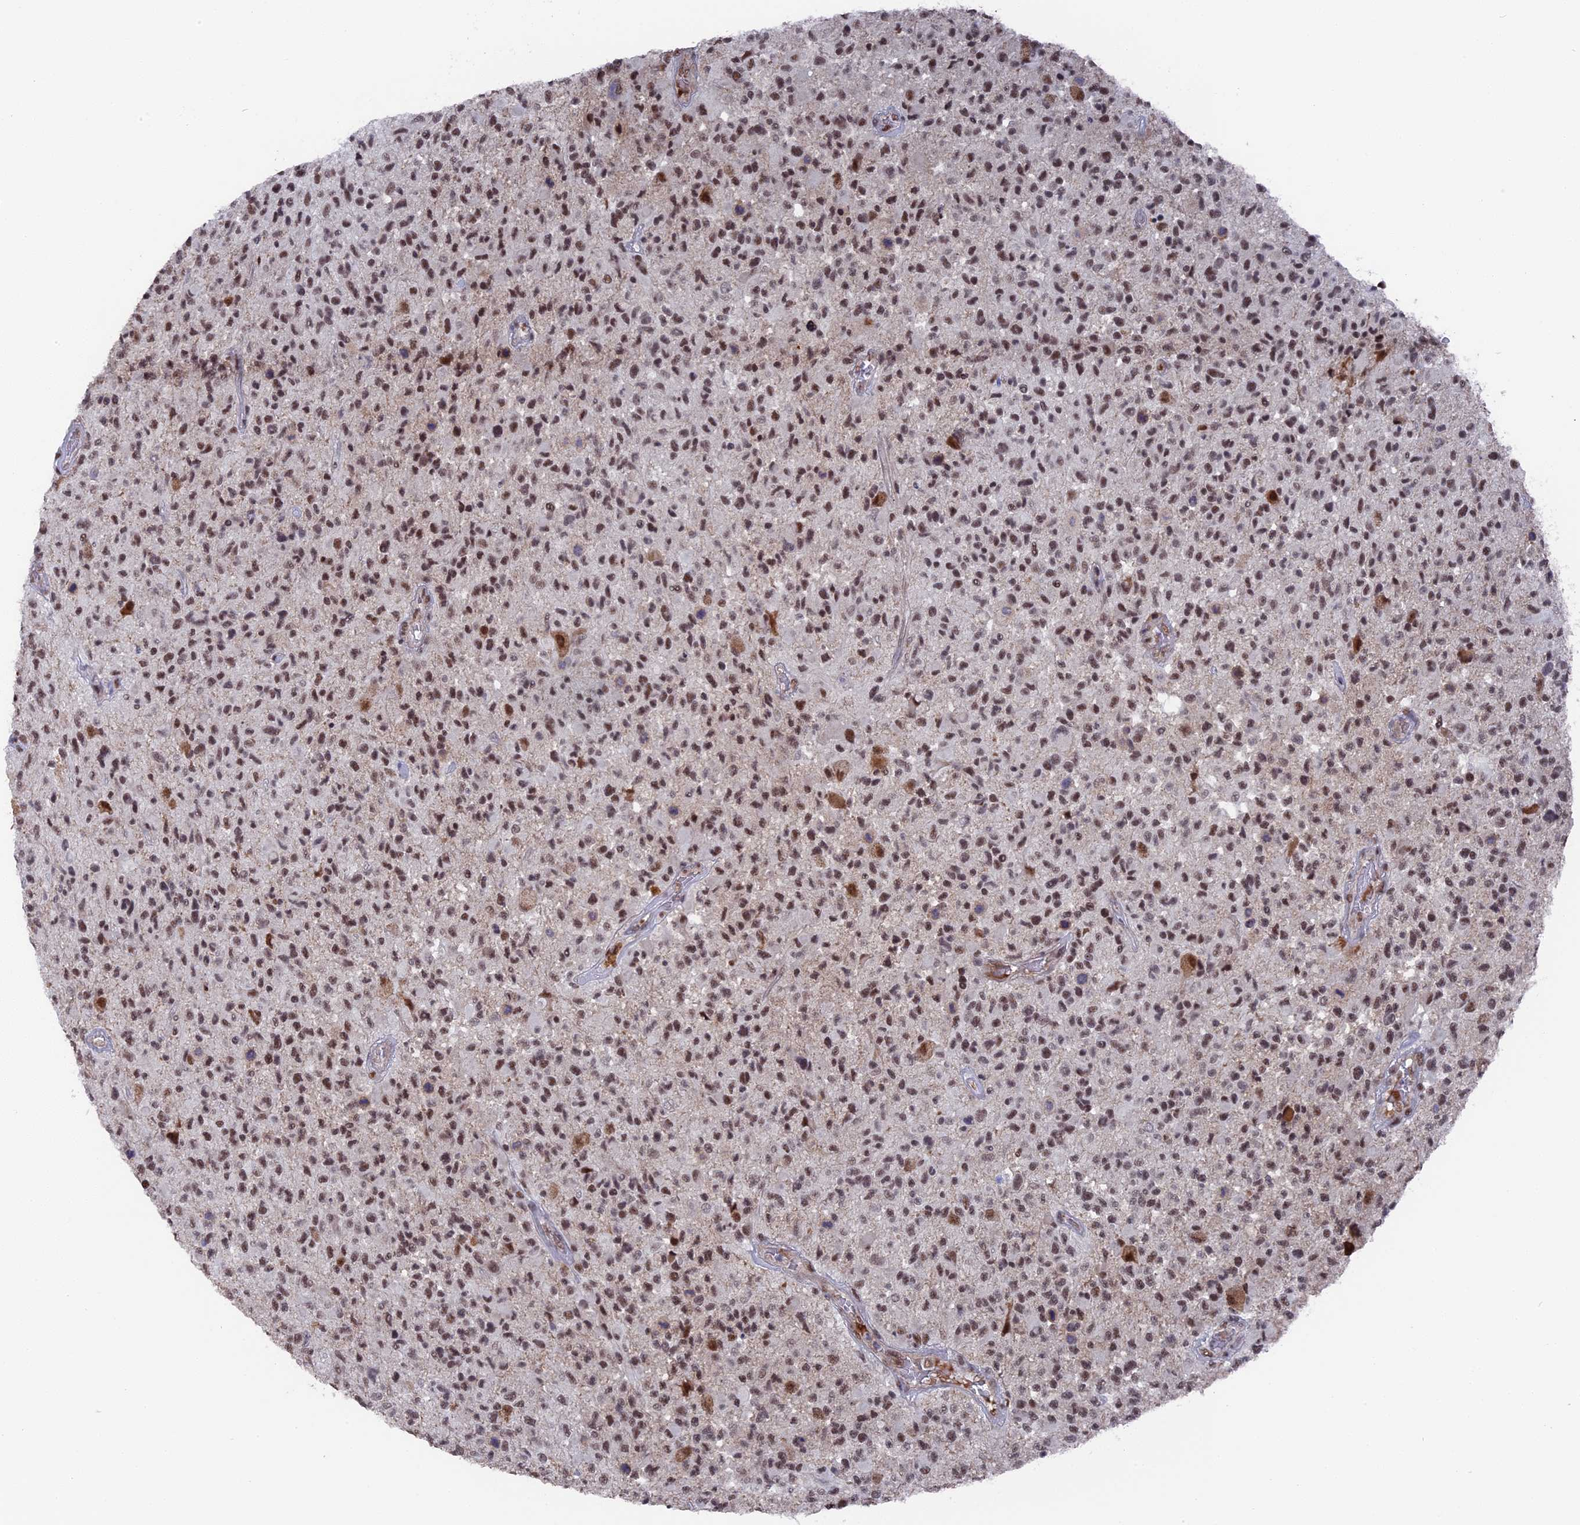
{"staining": {"intensity": "moderate", "quantity": ">75%", "location": "nuclear"}, "tissue": "glioma", "cell_type": "Tumor cells", "image_type": "cancer", "snomed": [{"axis": "morphology", "description": "Glioma, malignant, High grade"}, {"axis": "morphology", "description": "Glioblastoma, NOS"}, {"axis": "topography", "description": "Brain"}], "caption": "IHC (DAB) staining of human glioma shows moderate nuclear protein expression in approximately >75% of tumor cells.", "gene": "SF3A2", "patient": {"sex": "male", "age": 60}}